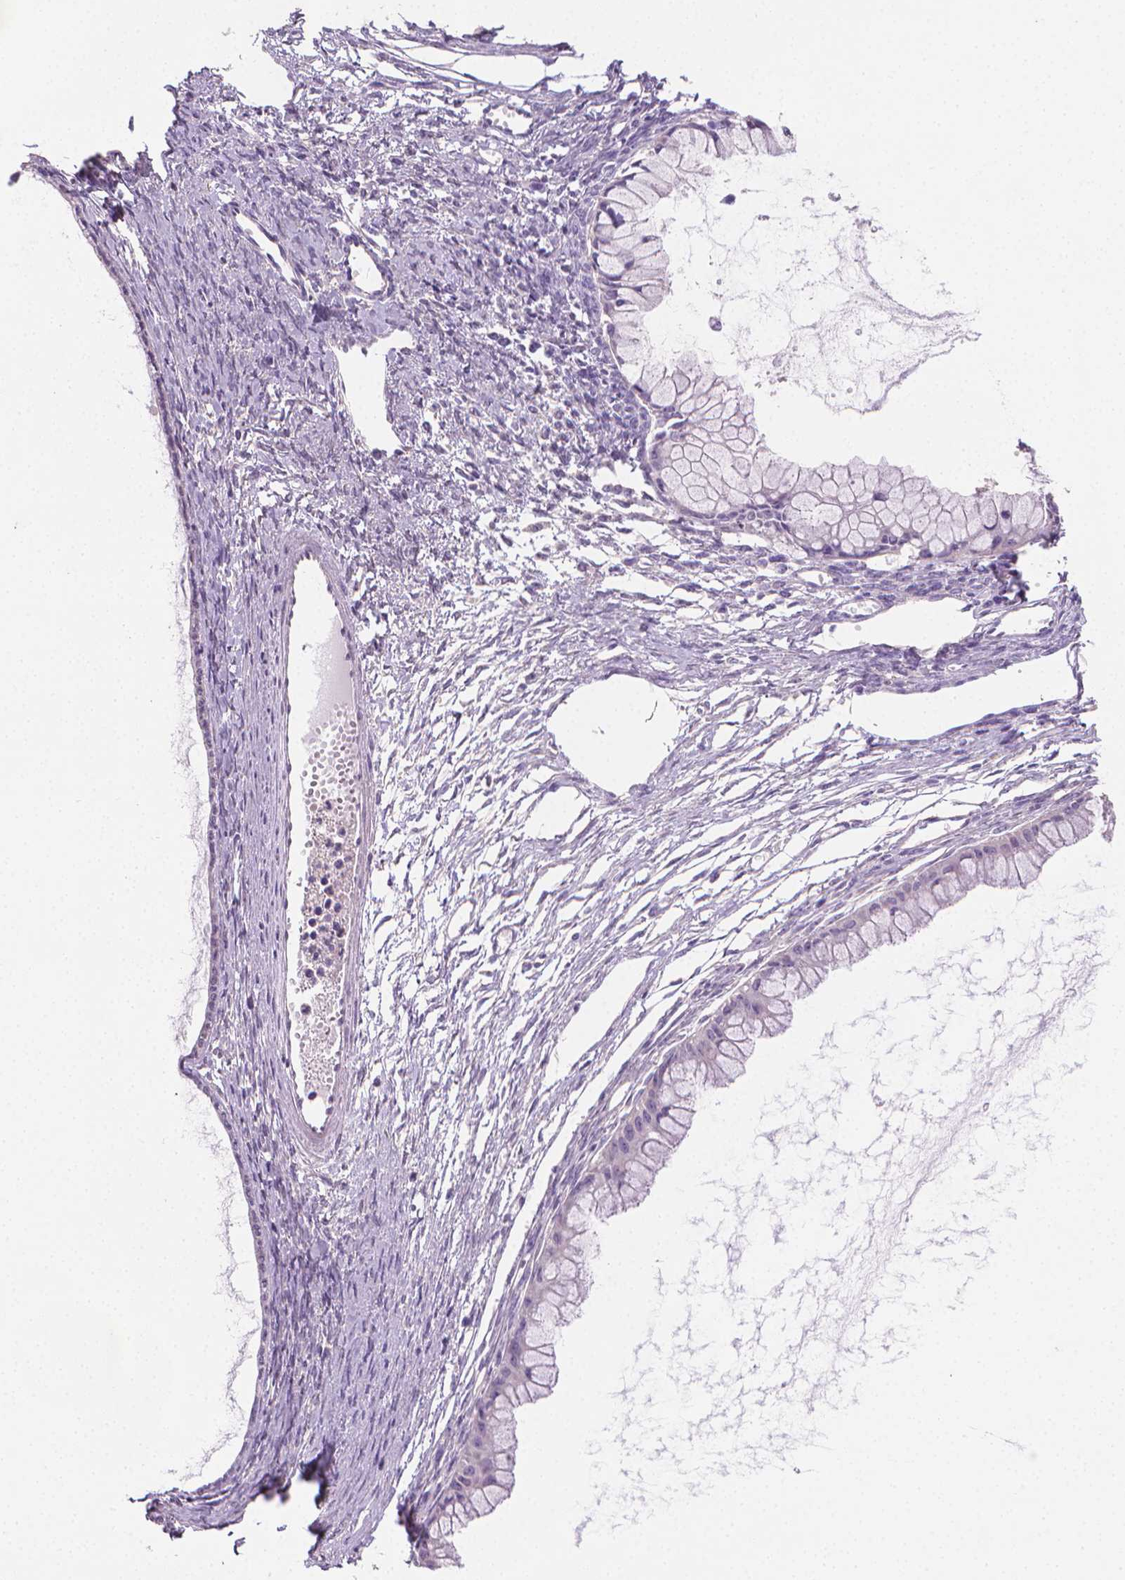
{"staining": {"intensity": "negative", "quantity": "none", "location": "none"}, "tissue": "ovarian cancer", "cell_type": "Tumor cells", "image_type": "cancer", "snomed": [{"axis": "morphology", "description": "Cystadenocarcinoma, mucinous, NOS"}, {"axis": "topography", "description": "Ovary"}], "caption": "This is a image of immunohistochemistry (IHC) staining of ovarian cancer (mucinous cystadenocarcinoma), which shows no staining in tumor cells.", "gene": "CATIP", "patient": {"sex": "female", "age": 41}}